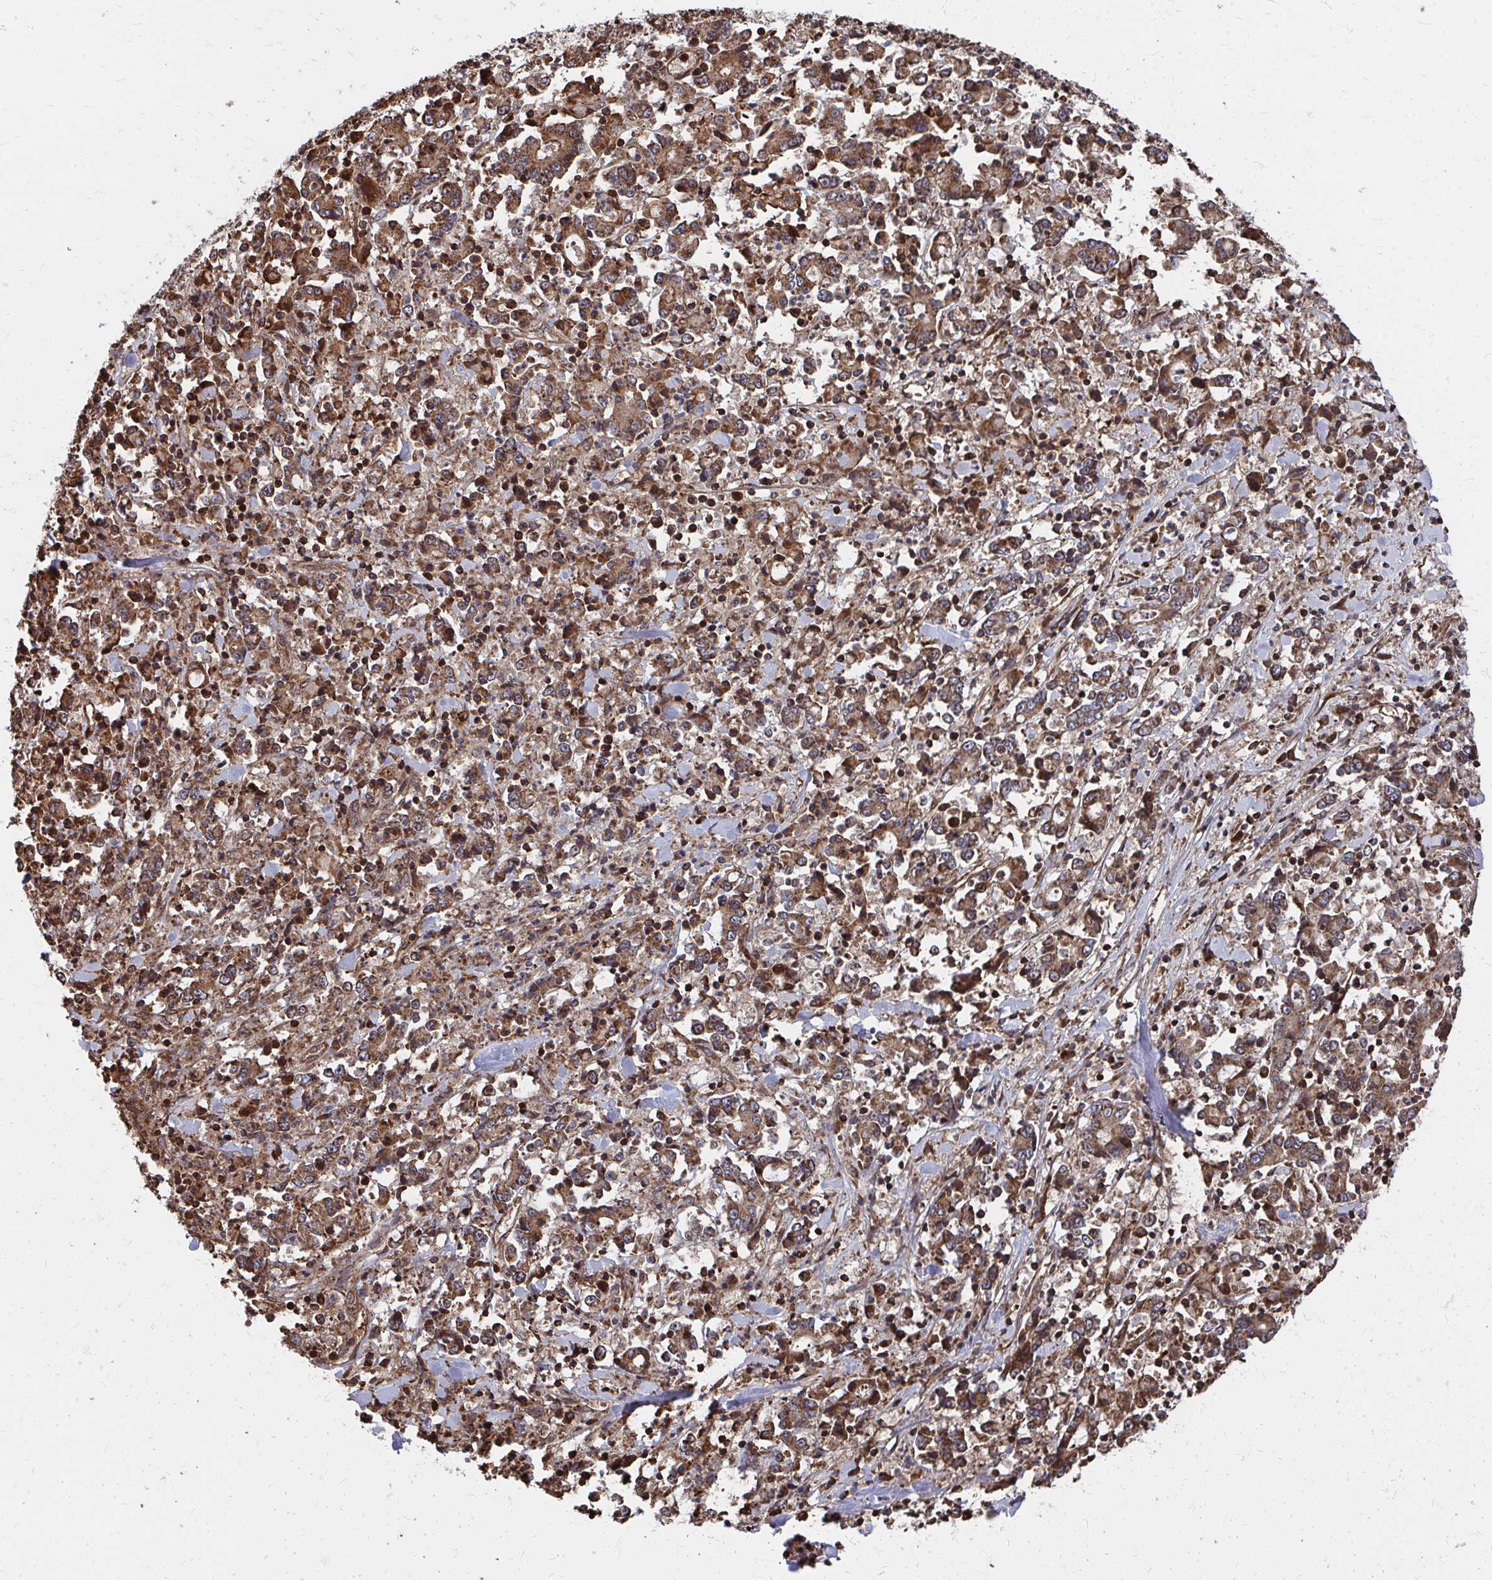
{"staining": {"intensity": "moderate", "quantity": ">75%", "location": "cytoplasmic/membranous"}, "tissue": "stomach cancer", "cell_type": "Tumor cells", "image_type": "cancer", "snomed": [{"axis": "morphology", "description": "Adenocarcinoma, NOS"}, {"axis": "topography", "description": "Stomach, upper"}], "caption": "DAB immunohistochemical staining of human stomach cancer reveals moderate cytoplasmic/membranous protein staining in about >75% of tumor cells.", "gene": "FAM89A", "patient": {"sex": "male", "age": 68}}